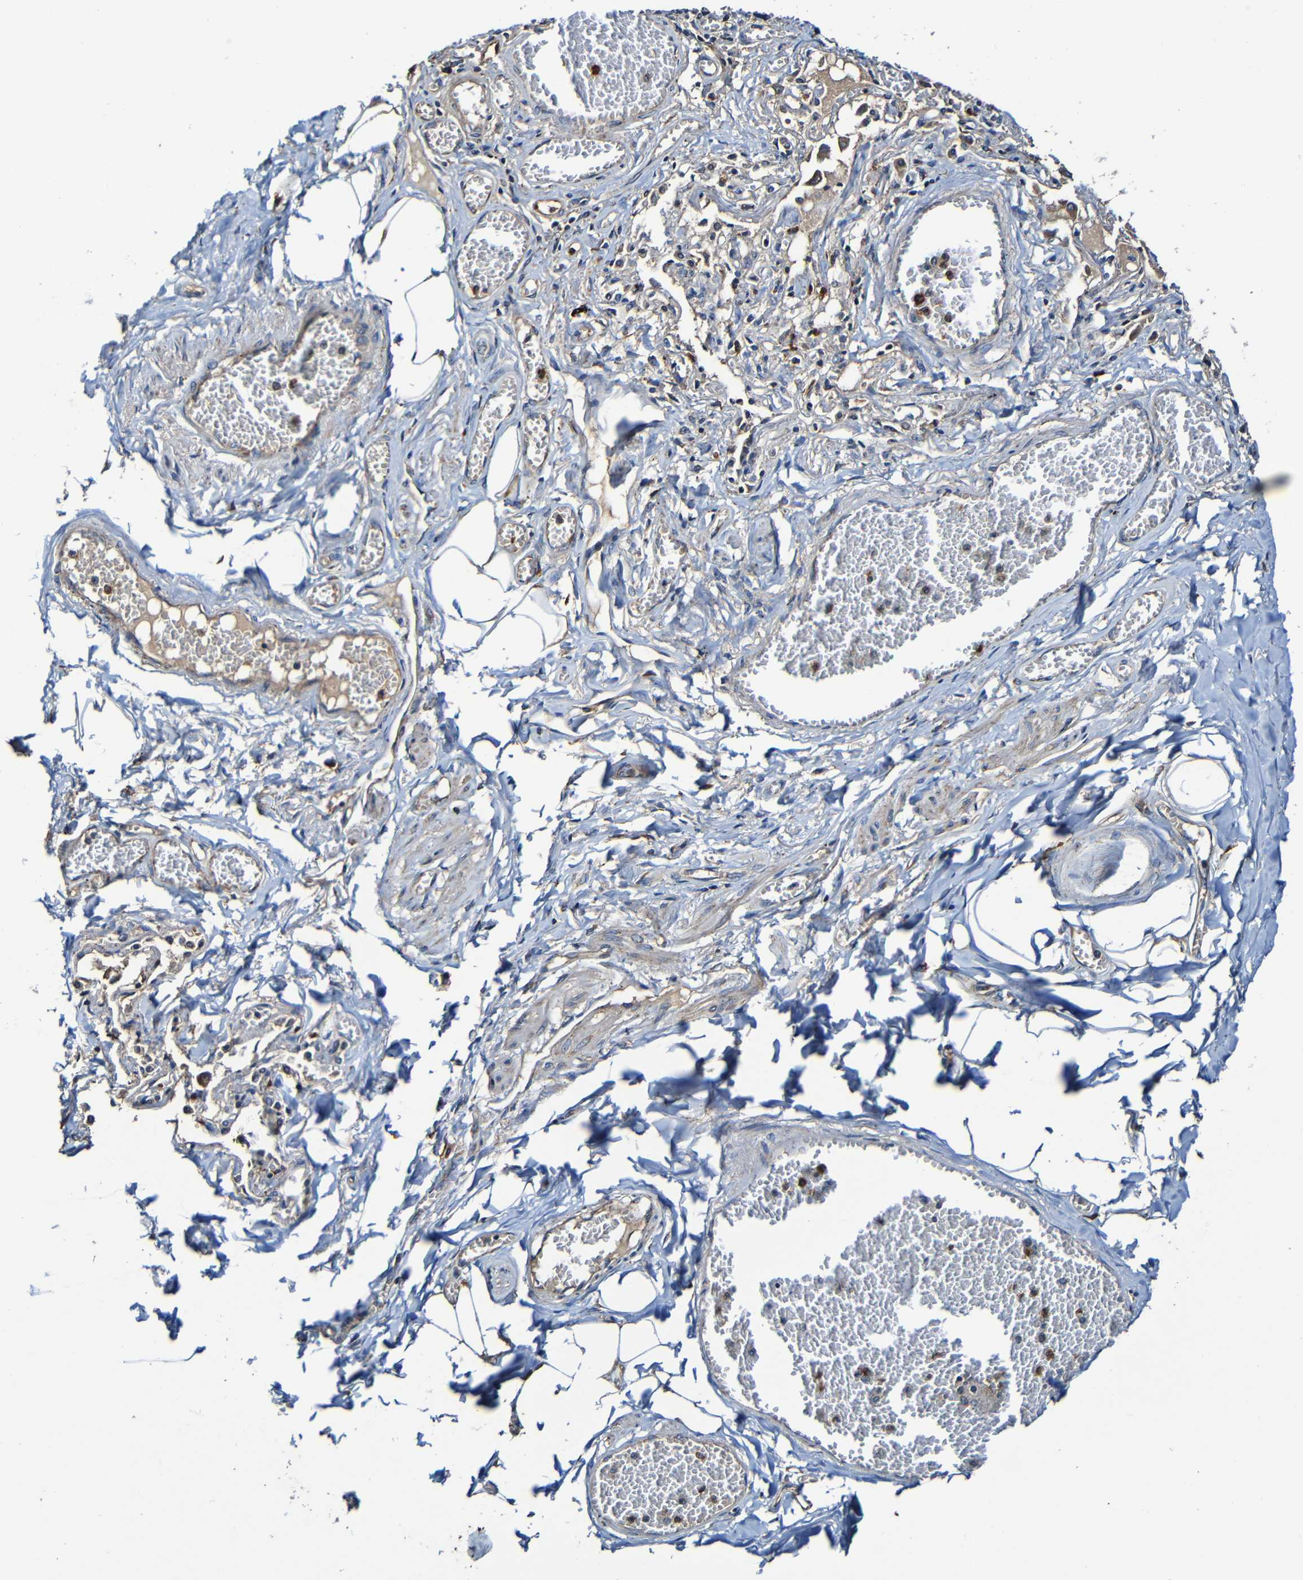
{"staining": {"intensity": "moderate", "quantity": ">75%", "location": "cytoplasmic/membranous"}, "tissue": "bronchus", "cell_type": "Respiratory epithelial cells", "image_type": "normal", "snomed": [{"axis": "morphology", "description": "Normal tissue, NOS"}, {"axis": "morphology", "description": "Inflammation, NOS"}, {"axis": "topography", "description": "Cartilage tissue"}, {"axis": "topography", "description": "Lung"}], "caption": "Respiratory epithelial cells show medium levels of moderate cytoplasmic/membranous positivity in approximately >75% of cells in unremarkable bronchus. The staining was performed using DAB (3,3'-diaminobenzidine), with brown indicating positive protein expression. Nuclei are stained blue with hematoxylin.", "gene": "ADAM15", "patient": {"sex": "male", "age": 71}}